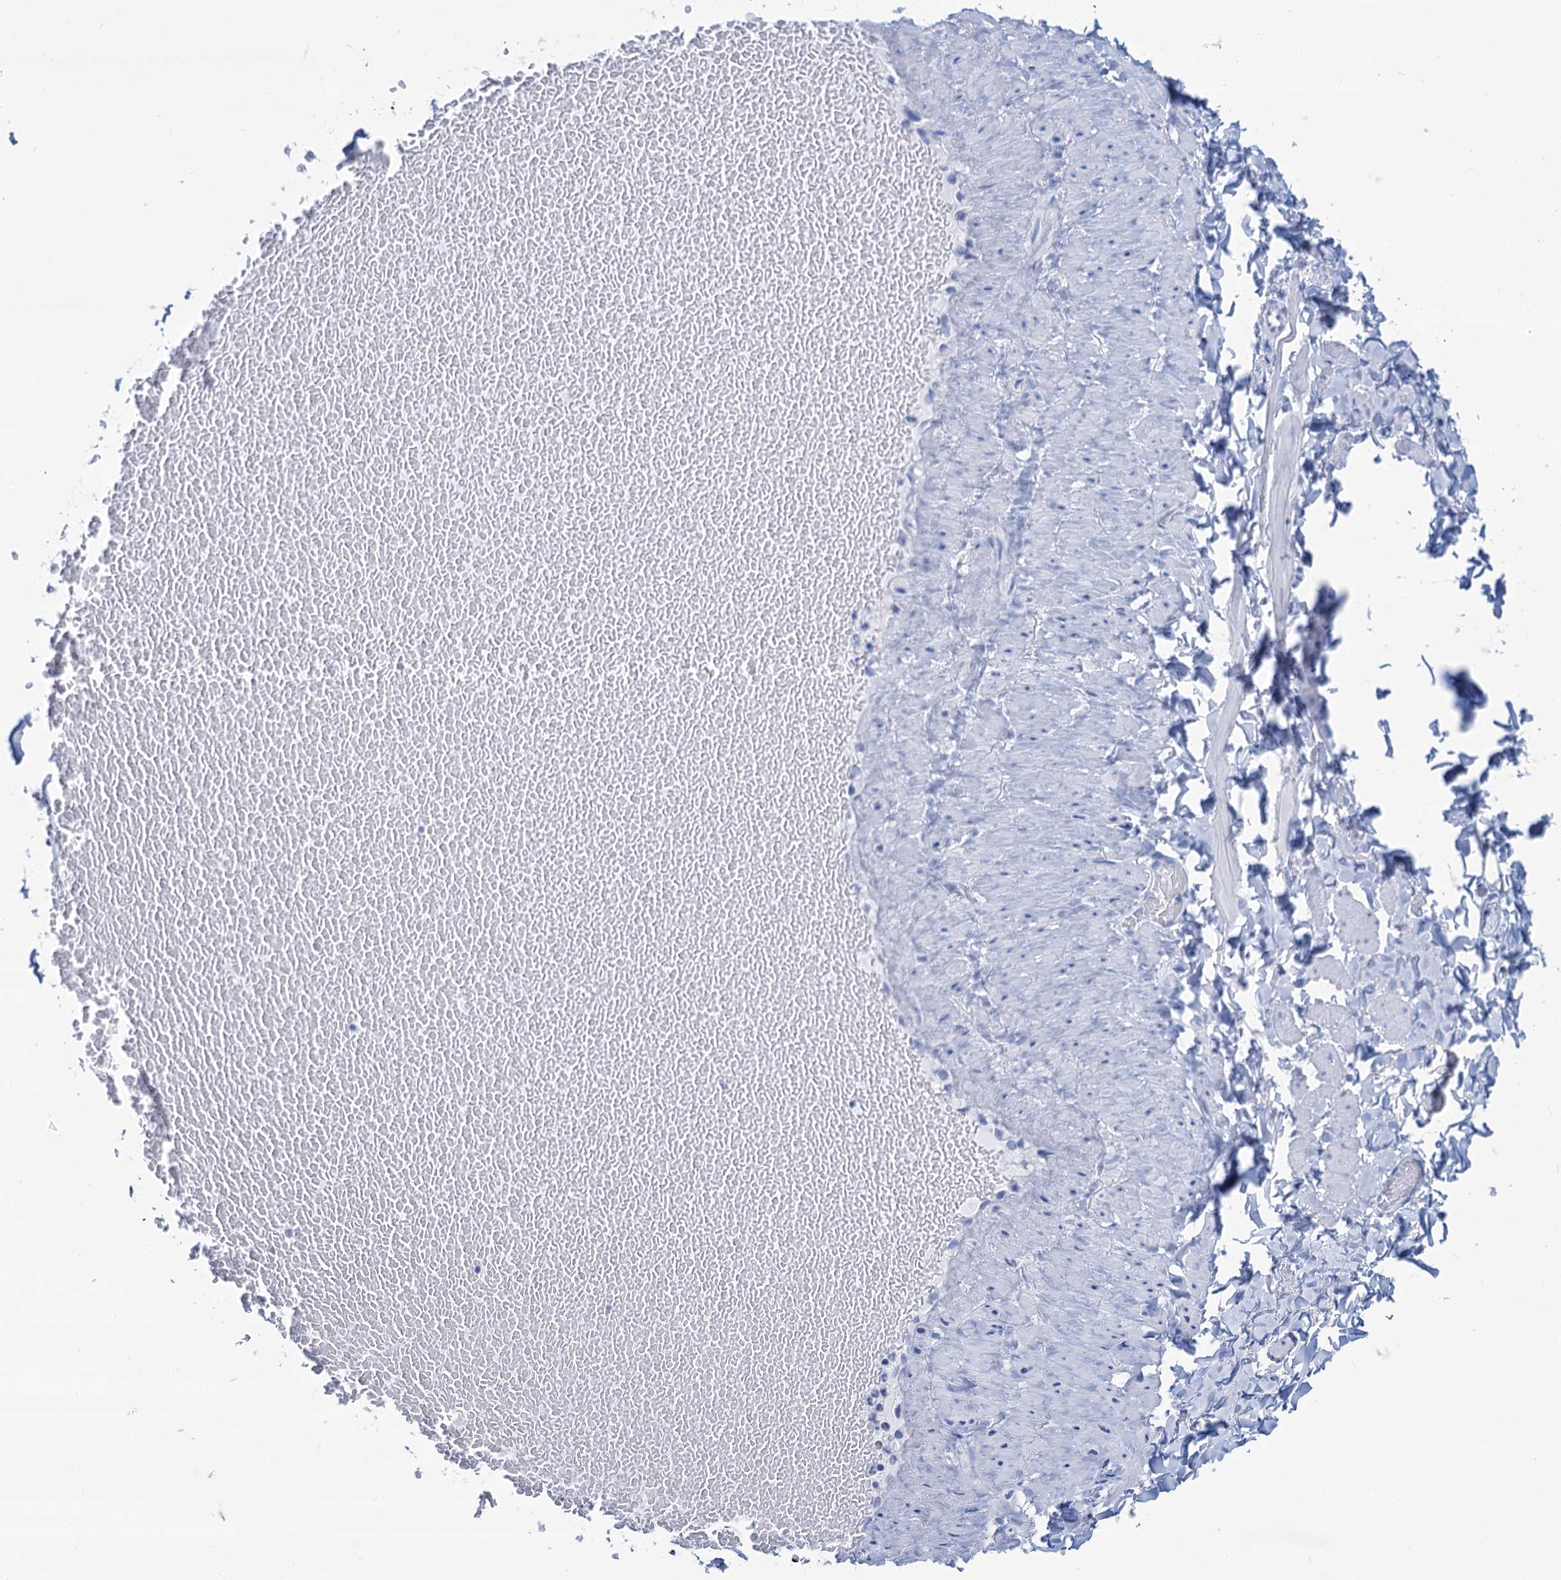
{"staining": {"intensity": "negative", "quantity": "none", "location": "none"}, "tissue": "adipose tissue", "cell_type": "Adipocytes", "image_type": "normal", "snomed": [{"axis": "morphology", "description": "Normal tissue, NOS"}, {"axis": "topography", "description": "Adipose tissue"}, {"axis": "topography", "description": "Vascular tissue"}, {"axis": "topography", "description": "Peripheral nerve tissue"}], "caption": "Immunohistochemistry histopathology image of unremarkable human adipose tissue stained for a protein (brown), which reveals no expression in adipocytes.", "gene": "CABYR", "patient": {"sex": "male", "age": 25}}